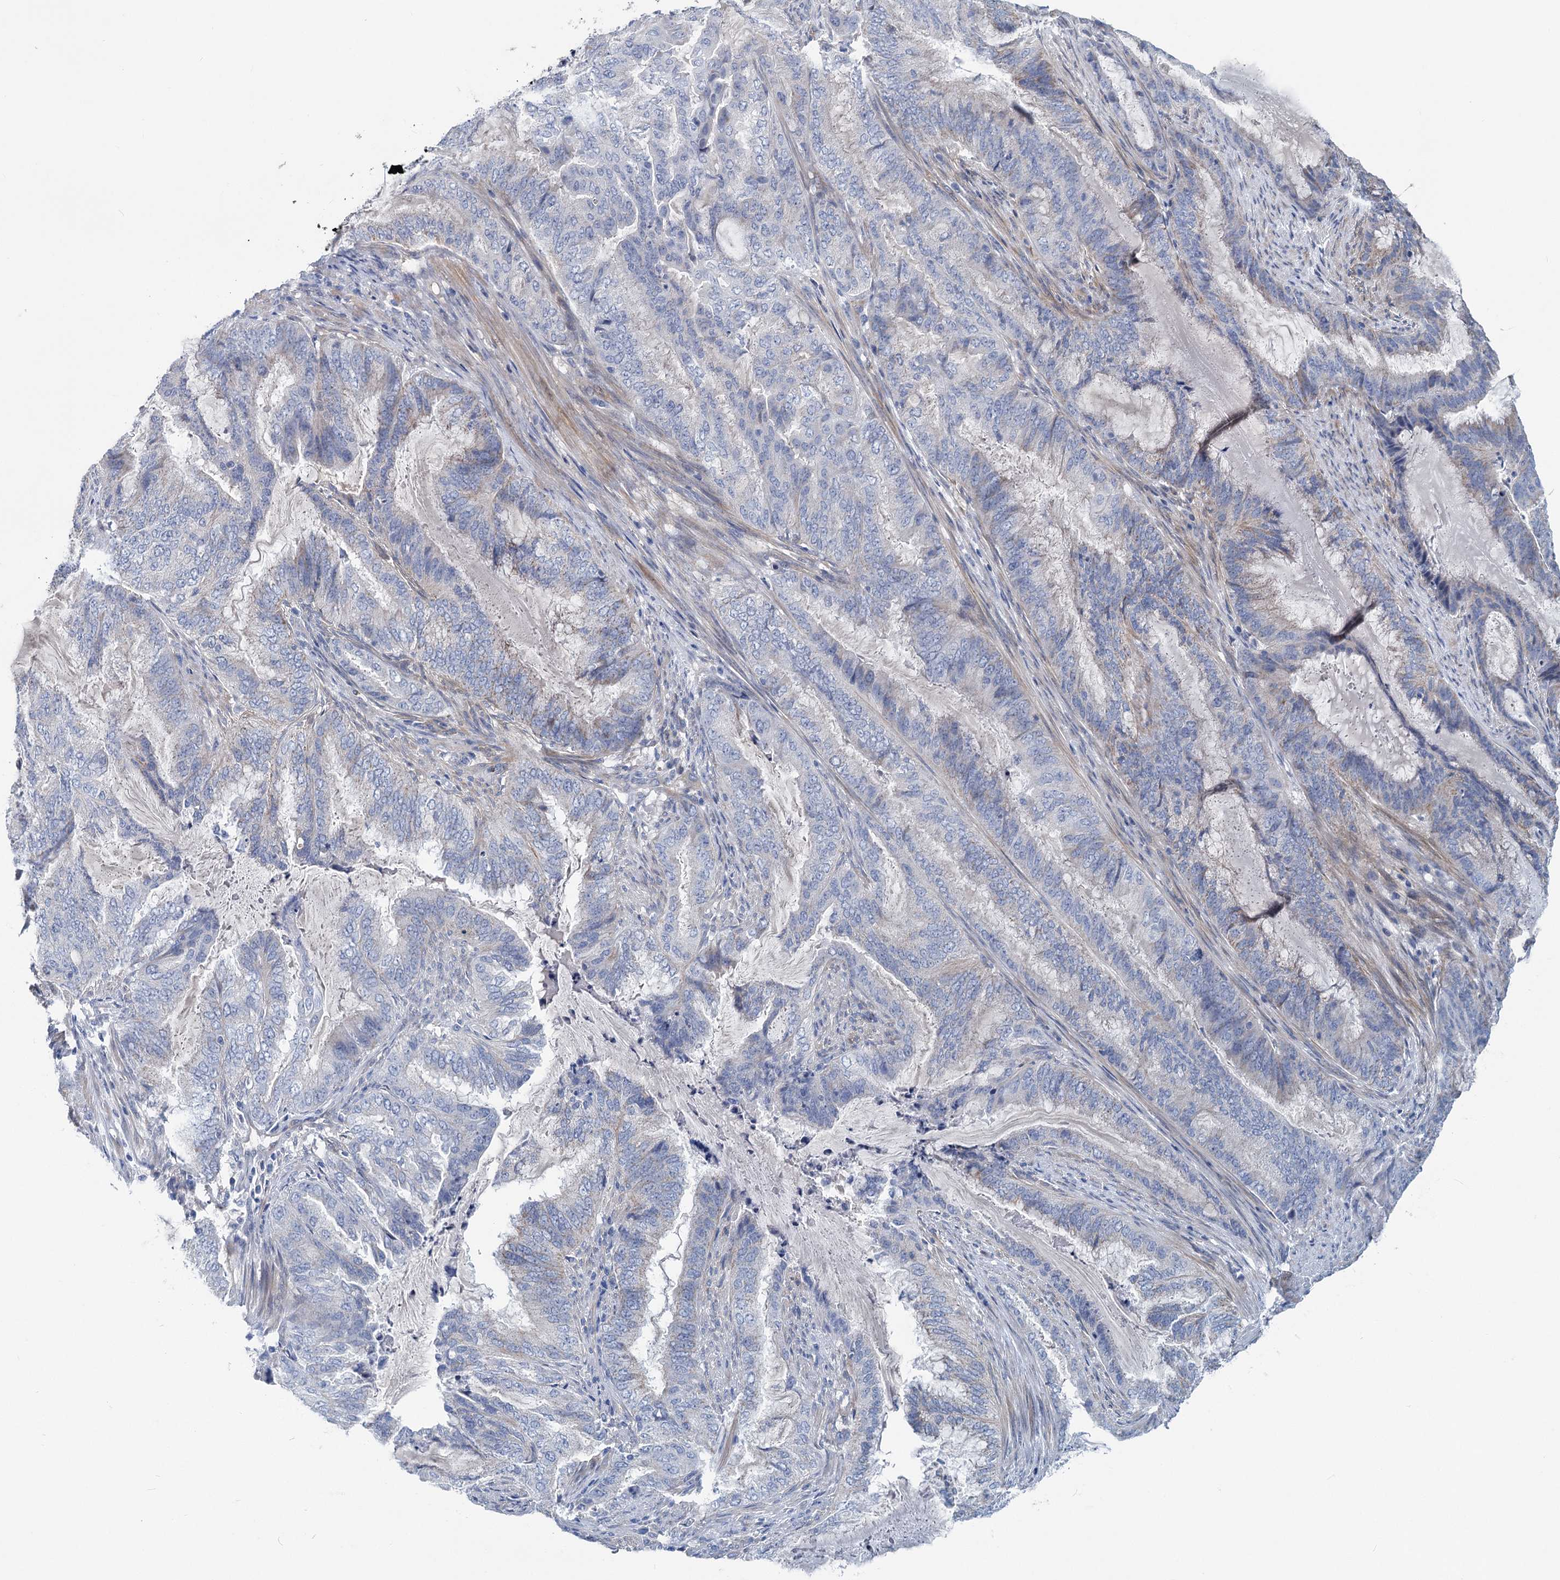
{"staining": {"intensity": "negative", "quantity": "none", "location": "none"}, "tissue": "endometrial cancer", "cell_type": "Tumor cells", "image_type": "cancer", "snomed": [{"axis": "morphology", "description": "Adenocarcinoma, NOS"}, {"axis": "topography", "description": "Endometrium"}], "caption": "Protein analysis of endometrial cancer demonstrates no significant staining in tumor cells.", "gene": "CHDH", "patient": {"sex": "female", "age": 51}}